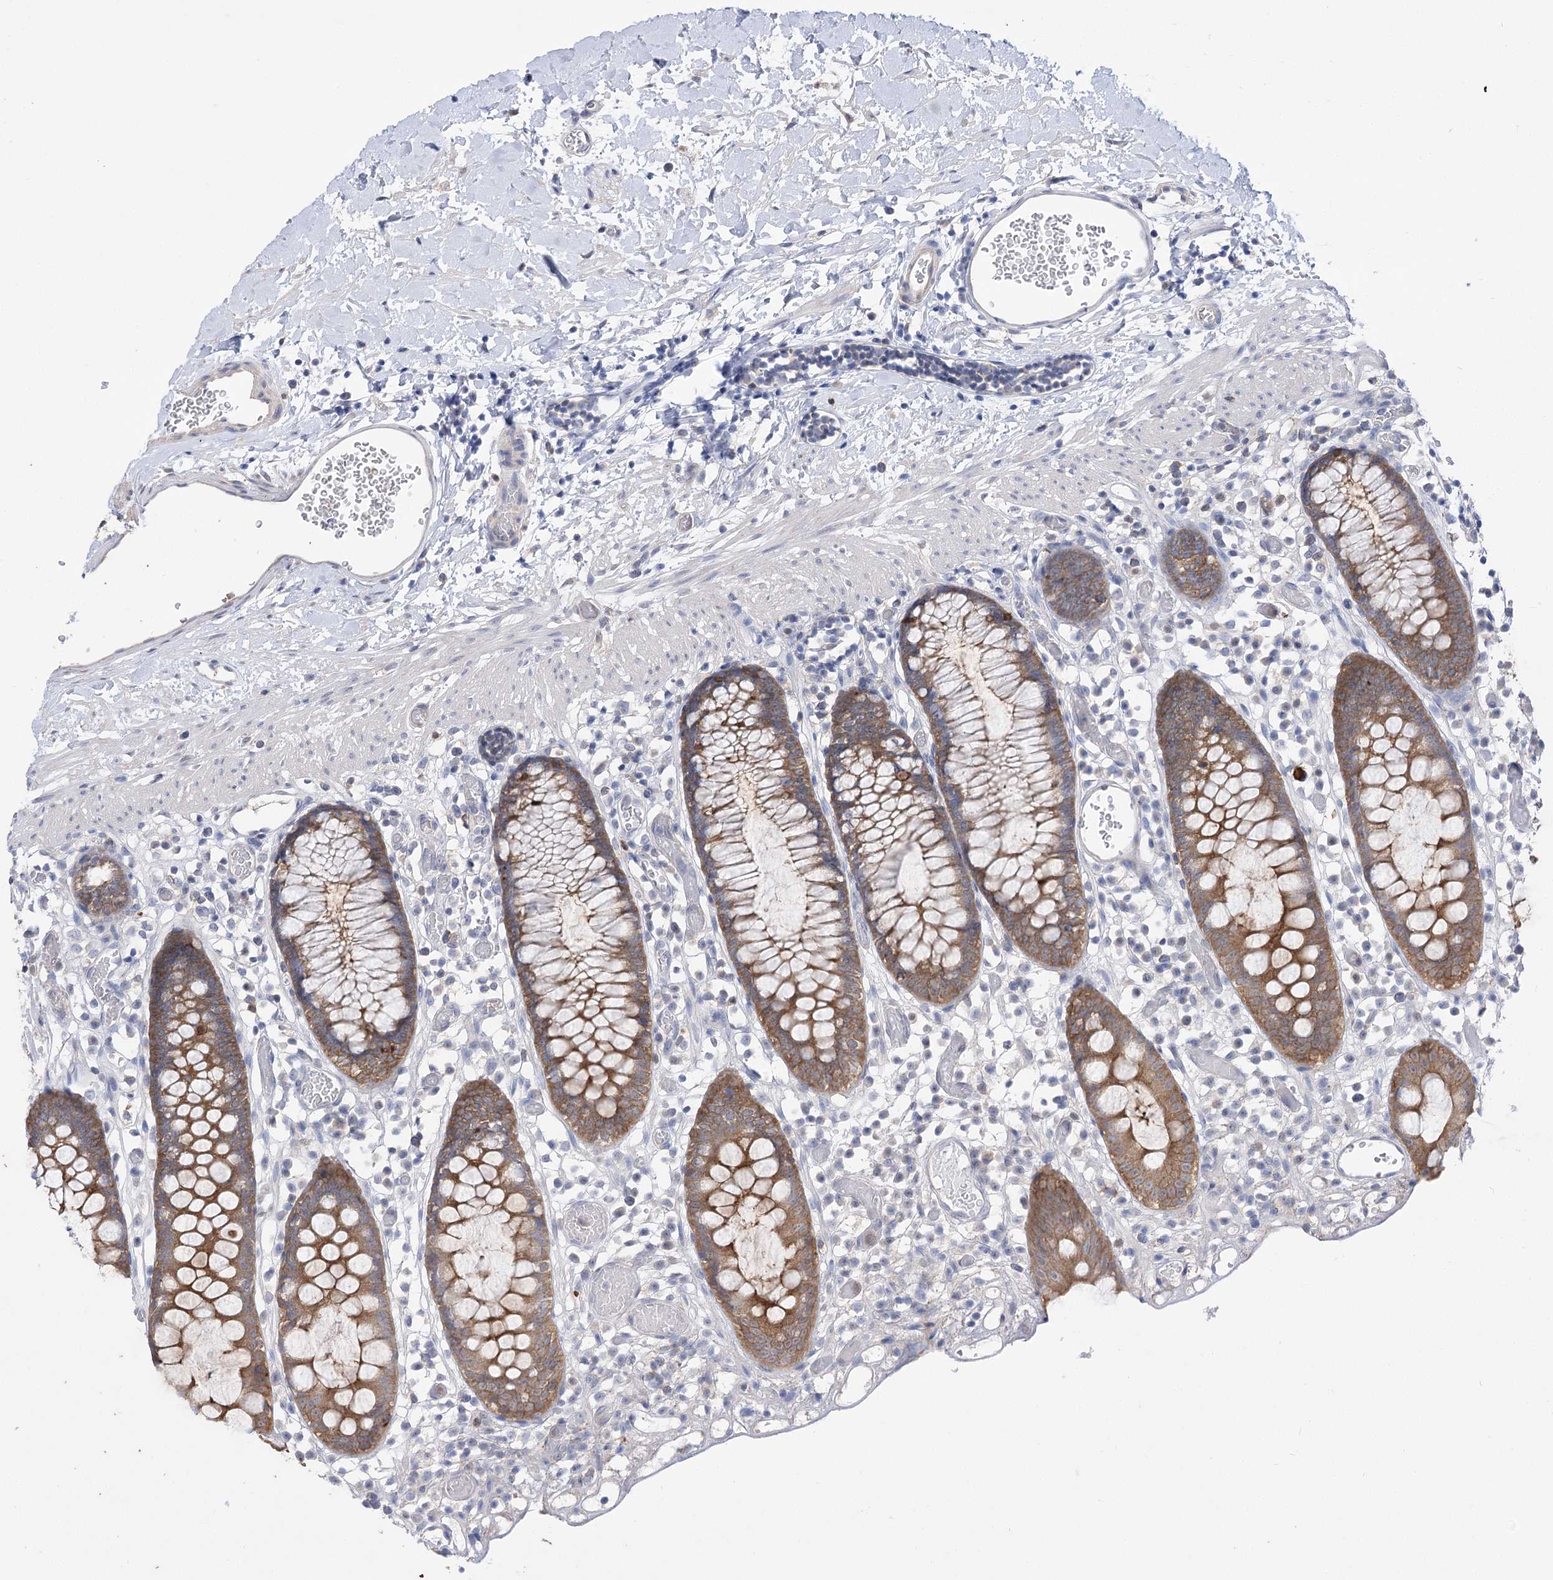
{"staining": {"intensity": "negative", "quantity": "none", "location": "none"}, "tissue": "colon", "cell_type": "Endothelial cells", "image_type": "normal", "snomed": [{"axis": "morphology", "description": "Normal tissue, NOS"}, {"axis": "topography", "description": "Colon"}], "caption": "High power microscopy photomicrograph of an immunohistochemistry image of normal colon, revealing no significant positivity in endothelial cells. (DAB (3,3'-diaminobenzidine) immunohistochemistry (IHC) visualized using brightfield microscopy, high magnification).", "gene": "UGP2", "patient": {"sex": "male", "age": 14}}